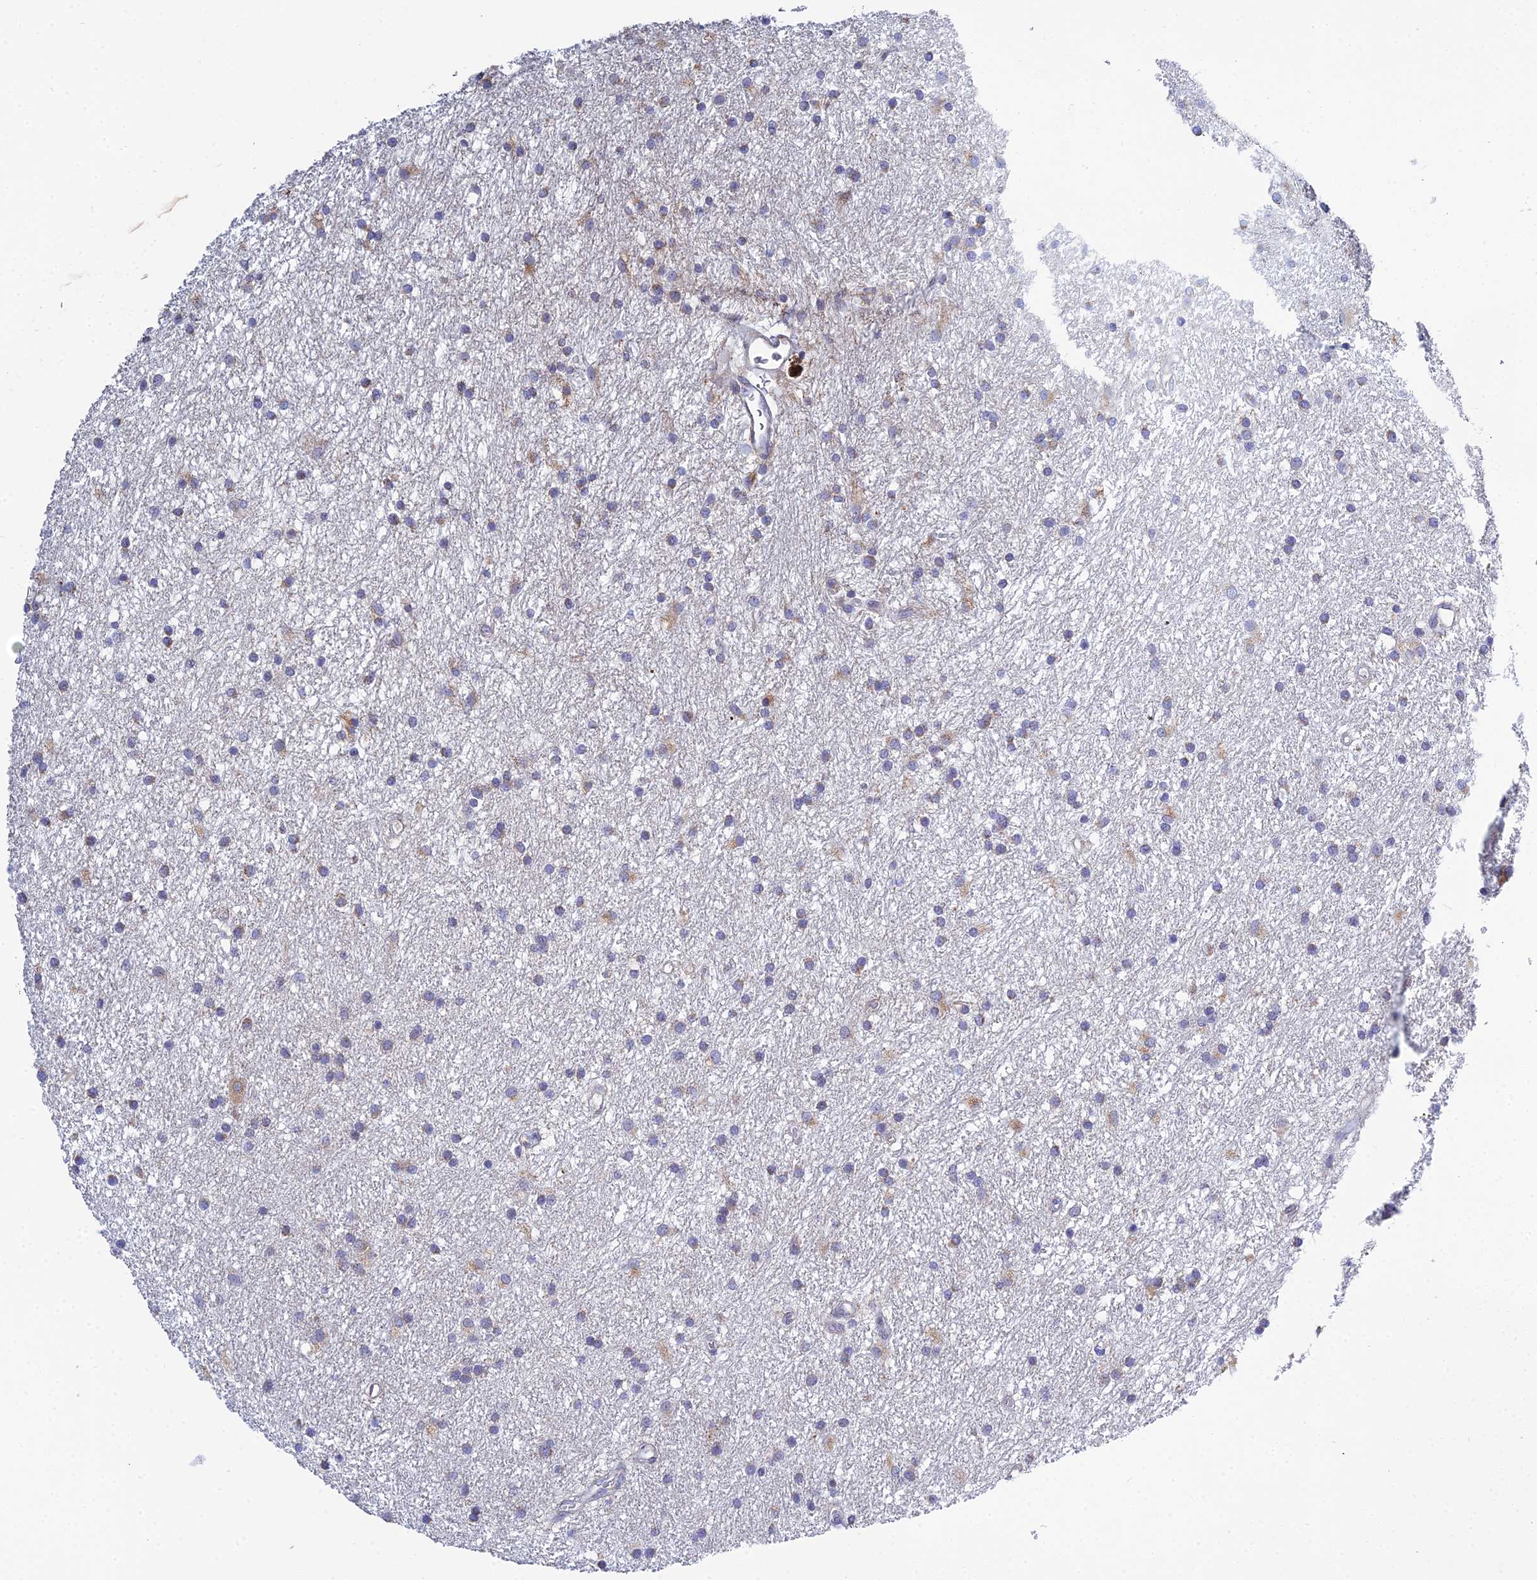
{"staining": {"intensity": "negative", "quantity": "none", "location": "none"}, "tissue": "glioma", "cell_type": "Tumor cells", "image_type": "cancer", "snomed": [{"axis": "morphology", "description": "Glioma, malignant, High grade"}, {"axis": "topography", "description": "Brain"}], "caption": "Immunohistochemistry image of neoplastic tissue: glioma stained with DAB (3,3'-diaminobenzidine) displays no significant protein positivity in tumor cells. (Brightfield microscopy of DAB (3,3'-diaminobenzidine) immunohistochemistry (IHC) at high magnification).", "gene": "ZXDA", "patient": {"sex": "male", "age": 77}}